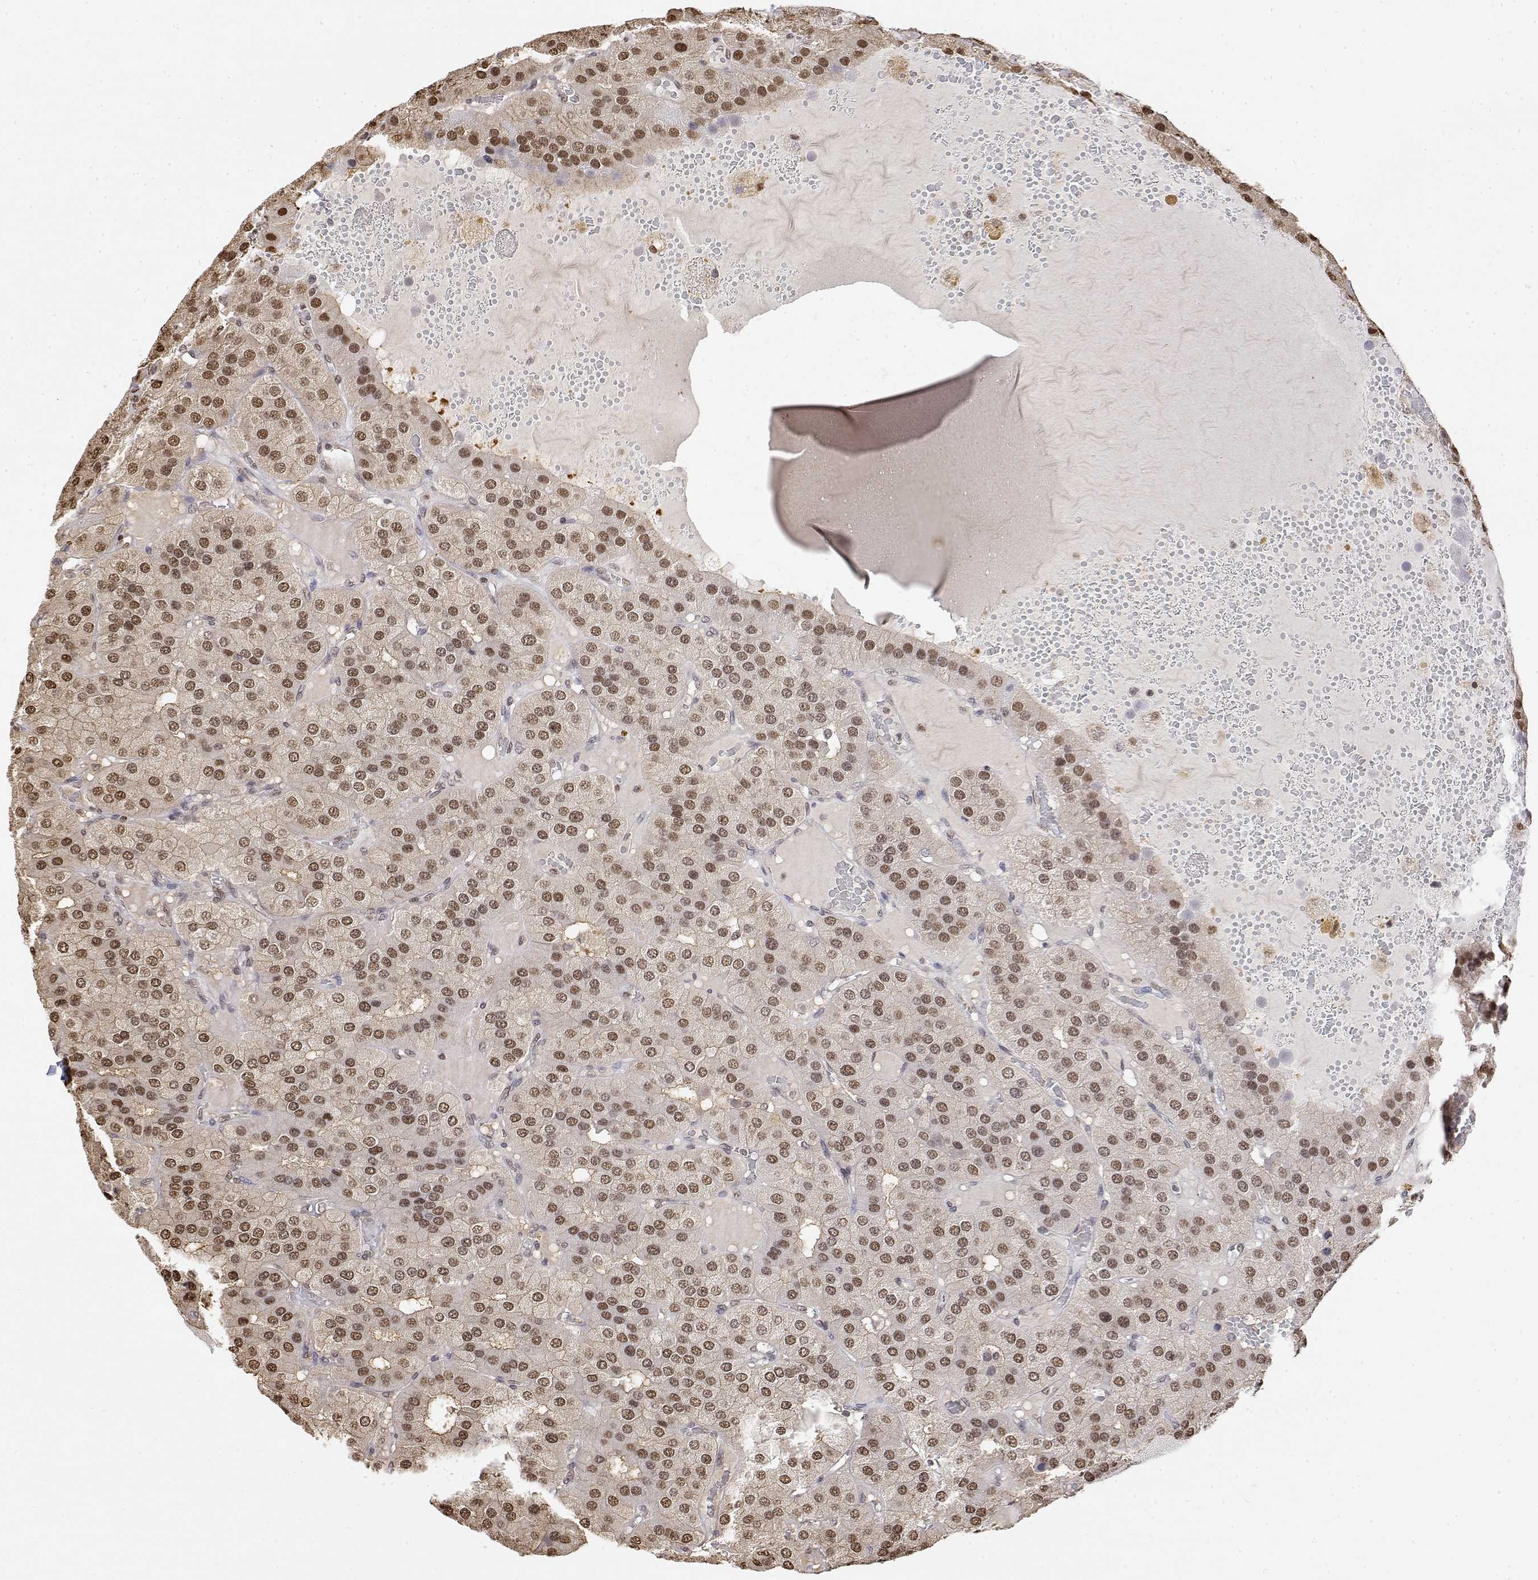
{"staining": {"intensity": "moderate", "quantity": ">75%", "location": "nuclear"}, "tissue": "parathyroid gland", "cell_type": "Glandular cells", "image_type": "normal", "snomed": [{"axis": "morphology", "description": "Normal tissue, NOS"}, {"axis": "morphology", "description": "Adenoma, NOS"}, {"axis": "topography", "description": "Parathyroid gland"}], "caption": "IHC of benign human parathyroid gland demonstrates medium levels of moderate nuclear positivity in about >75% of glandular cells.", "gene": "TPI1", "patient": {"sex": "female", "age": 86}}